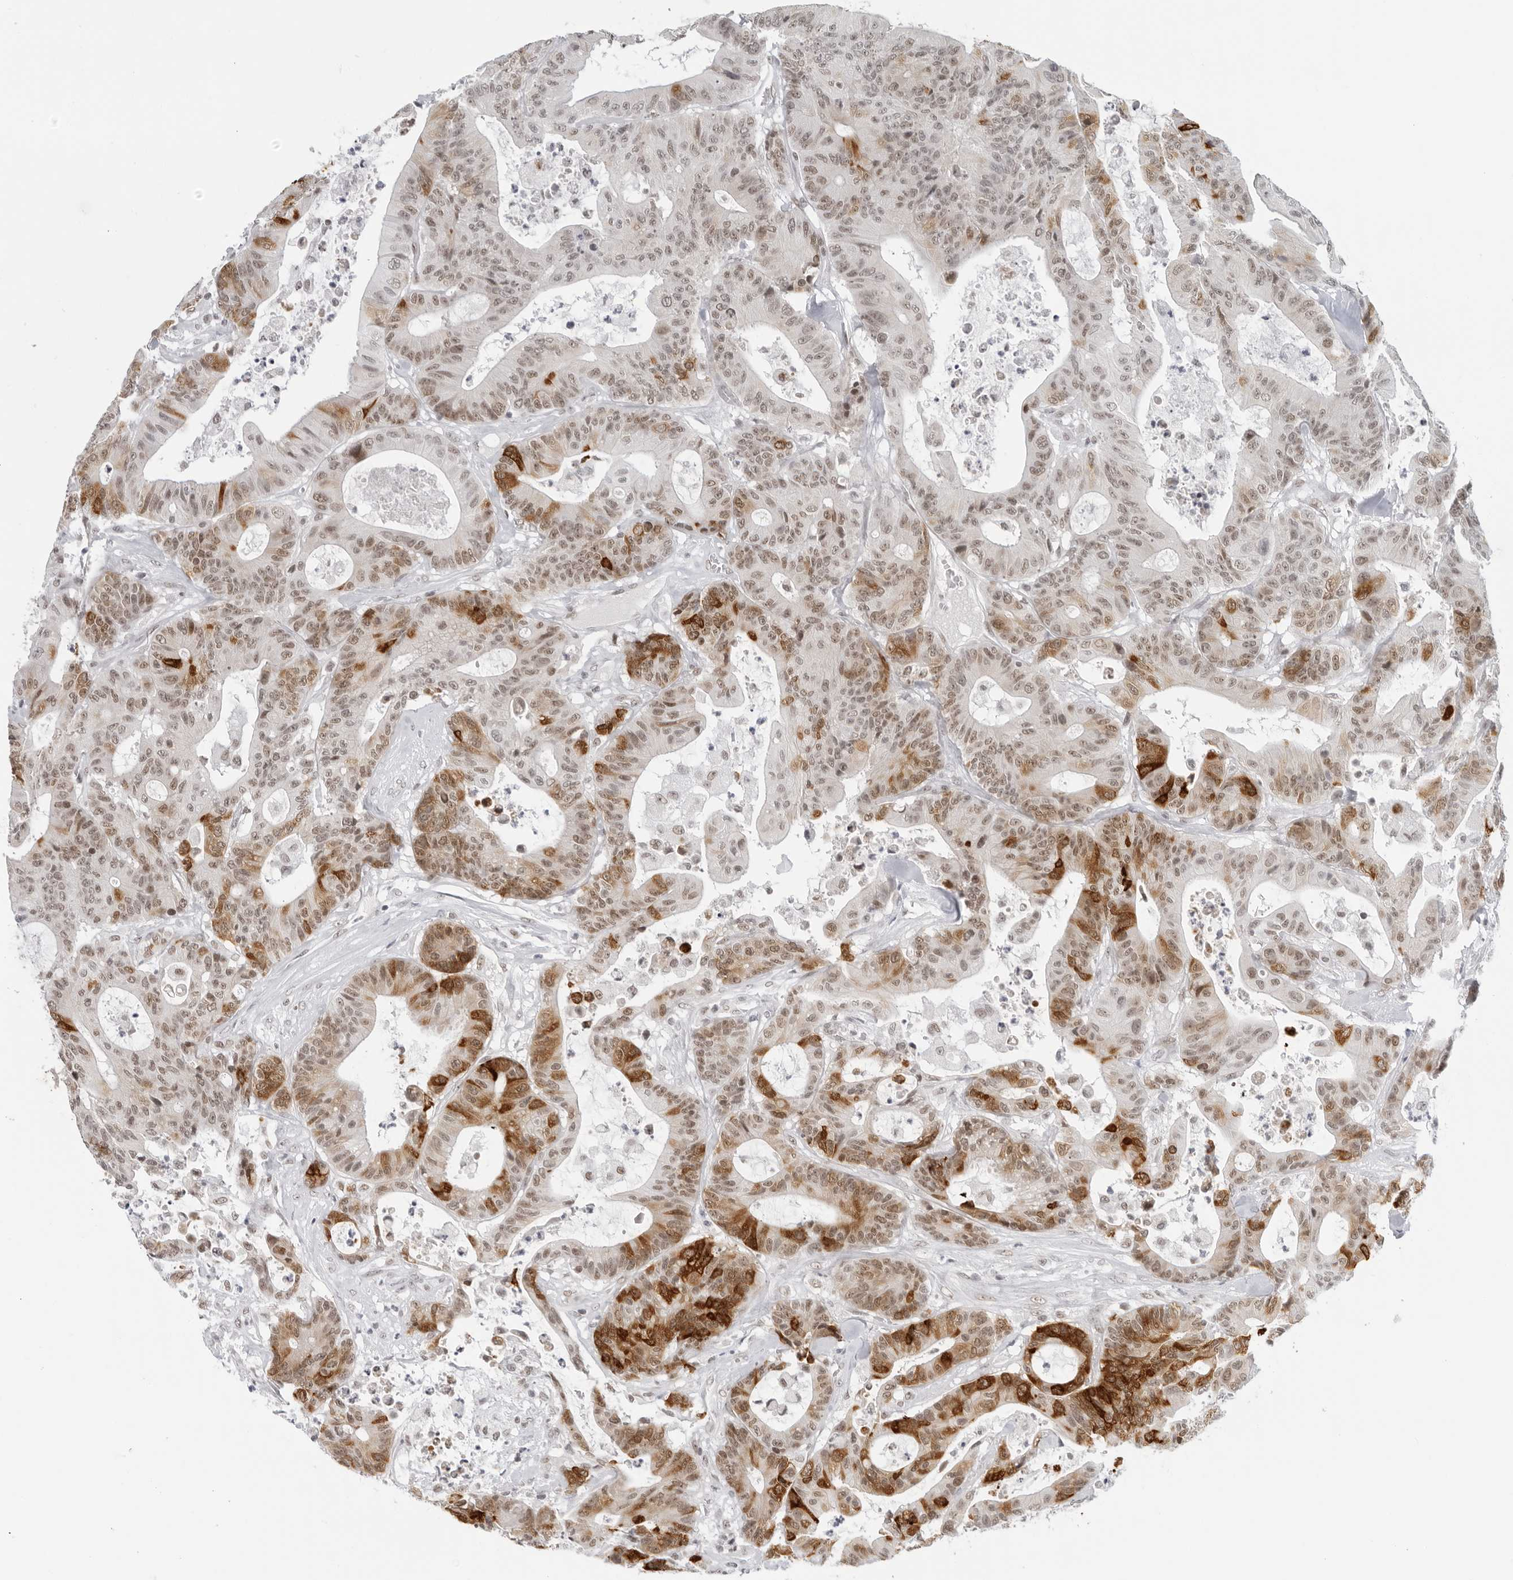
{"staining": {"intensity": "strong", "quantity": "25%-75%", "location": "cytoplasmic/membranous,nuclear"}, "tissue": "colorectal cancer", "cell_type": "Tumor cells", "image_type": "cancer", "snomed": [{"axis": "morphology", "description": "Adenocarcinoma, NOS"}, {"axis": "topography", "description": "Colon"}], "caption": "About 25%-75% of tumor cells in adenocarcinoma (colorectal) reveal strong cytoplasmic/membranous and nuclear protein positivity as visualized by brown immunohistochemical staining.", "gene": "FOXK2", "patient": {"sex": "female", "age": 84}}